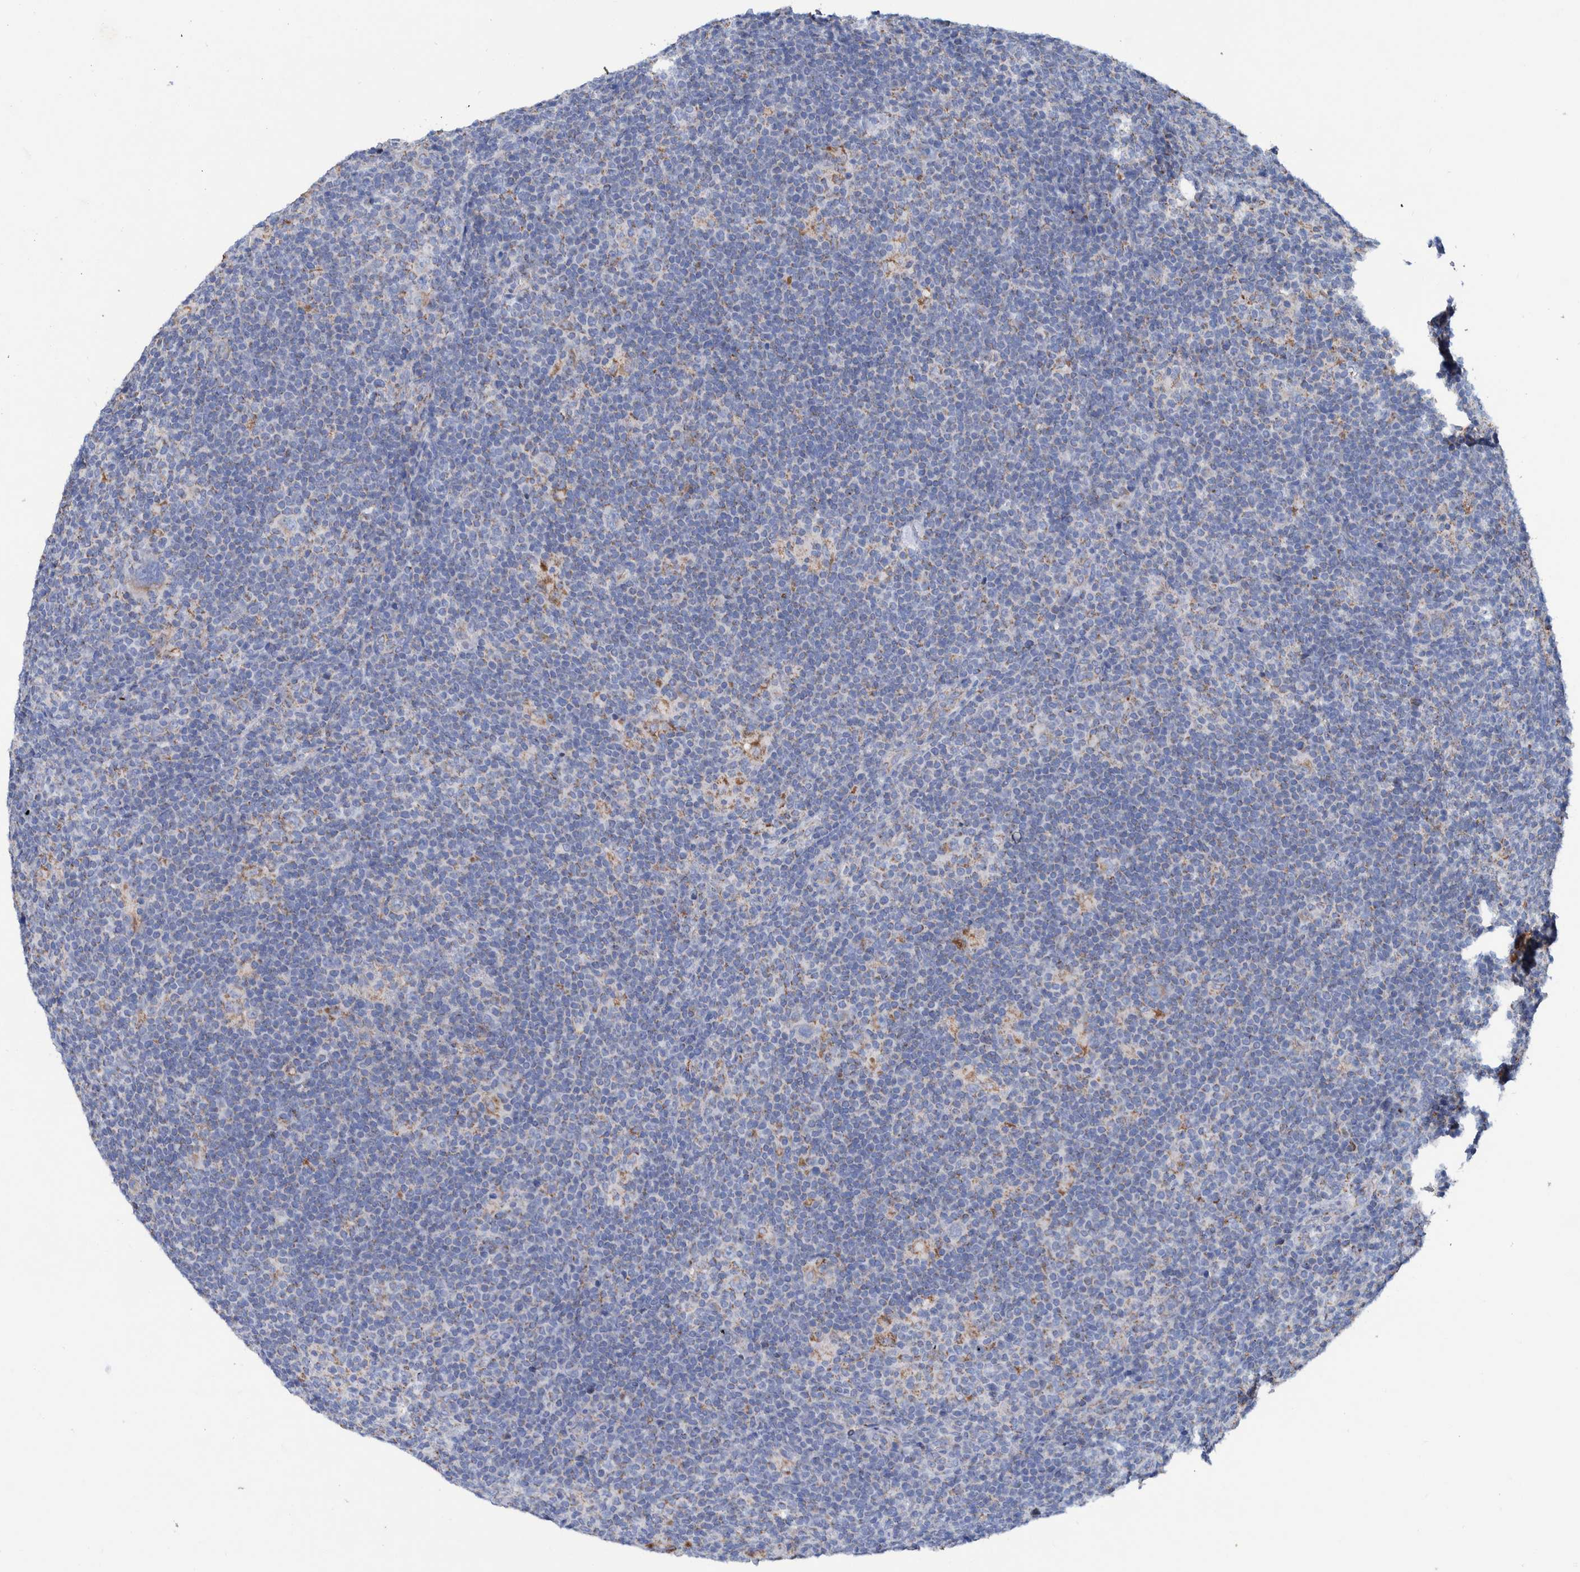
{"staining": {"intensity": "moderate", "quantity": "25%-75%", "location": "cytoplasmic/membranous"}, "tissue": "lymphoma", "cell_type": "Tumor cells", "image_type": "cancer", "snomed": [{"axis": "morphology", "description": "Hodgkin's disease, NOS"}, {"axis": "topography", "description": "Lymph node"}], "caption": "IHC photomicrograph of Hodgkin's disease stained for a protein (brown), which demonstrates medium levels of moderate cytoplasmic/membranous positivity in approximately 25%-75% of tumor cells.", "gene": "DECR1", "patient": {"sex": "female", "age": 57}}